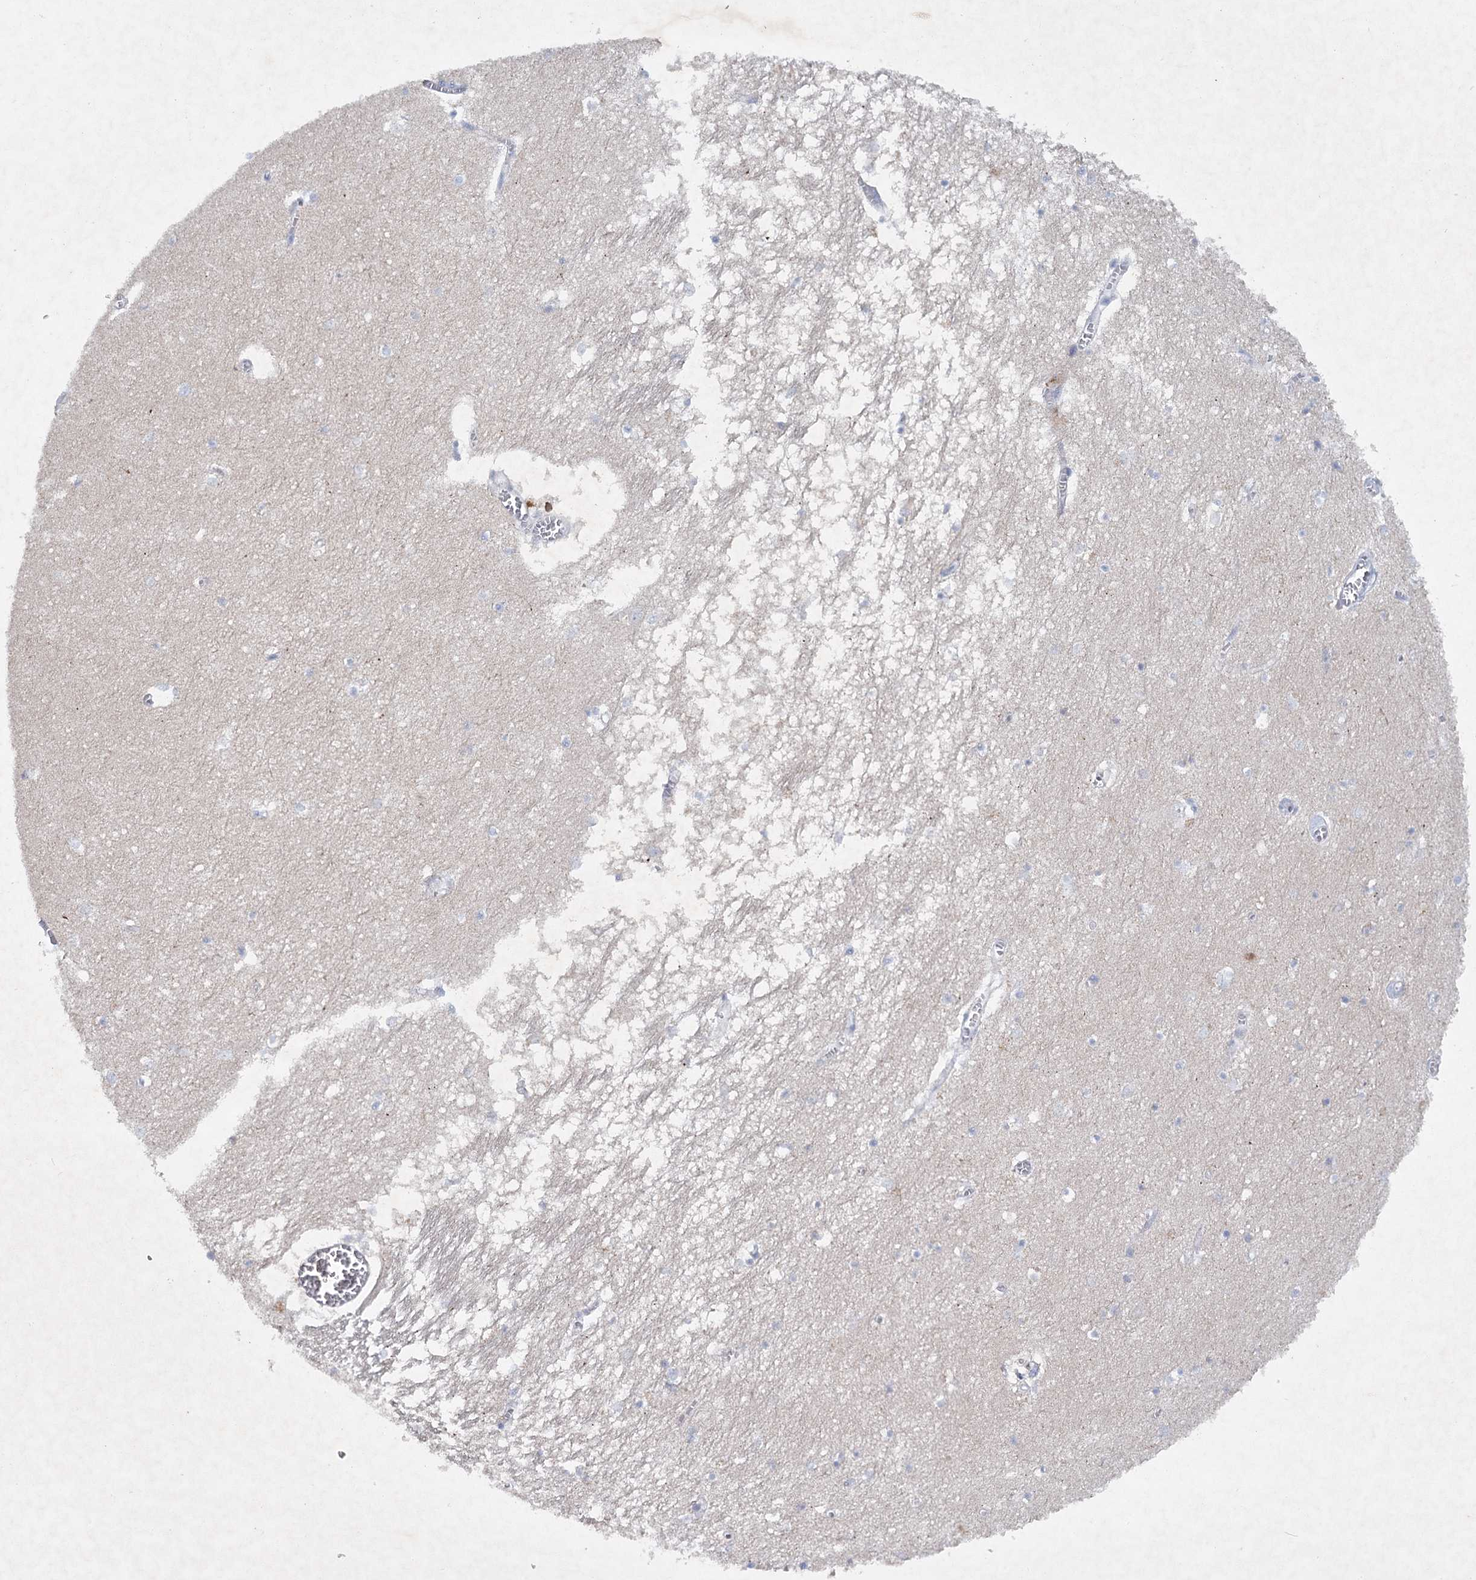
{"staining": {"intensity": "negative", "quantity": "none", "location": "none"}, "tissue": "hippocampus", "cell_type": "Glial cells", "image_type": "normal", "snomed": [{"axis": "morphology", "description": "Normal tissue, NOS"}, {"axis": "topography", "description": "Hippocampus"}], "caption": "Histopathology image shows no protein expression in glial cells of unremarkable hippocampus. (IHC, brightfield microscopy, high magnification).", "gene": "MAP3K13", "patient": {"sex": "male", "age": 70}}